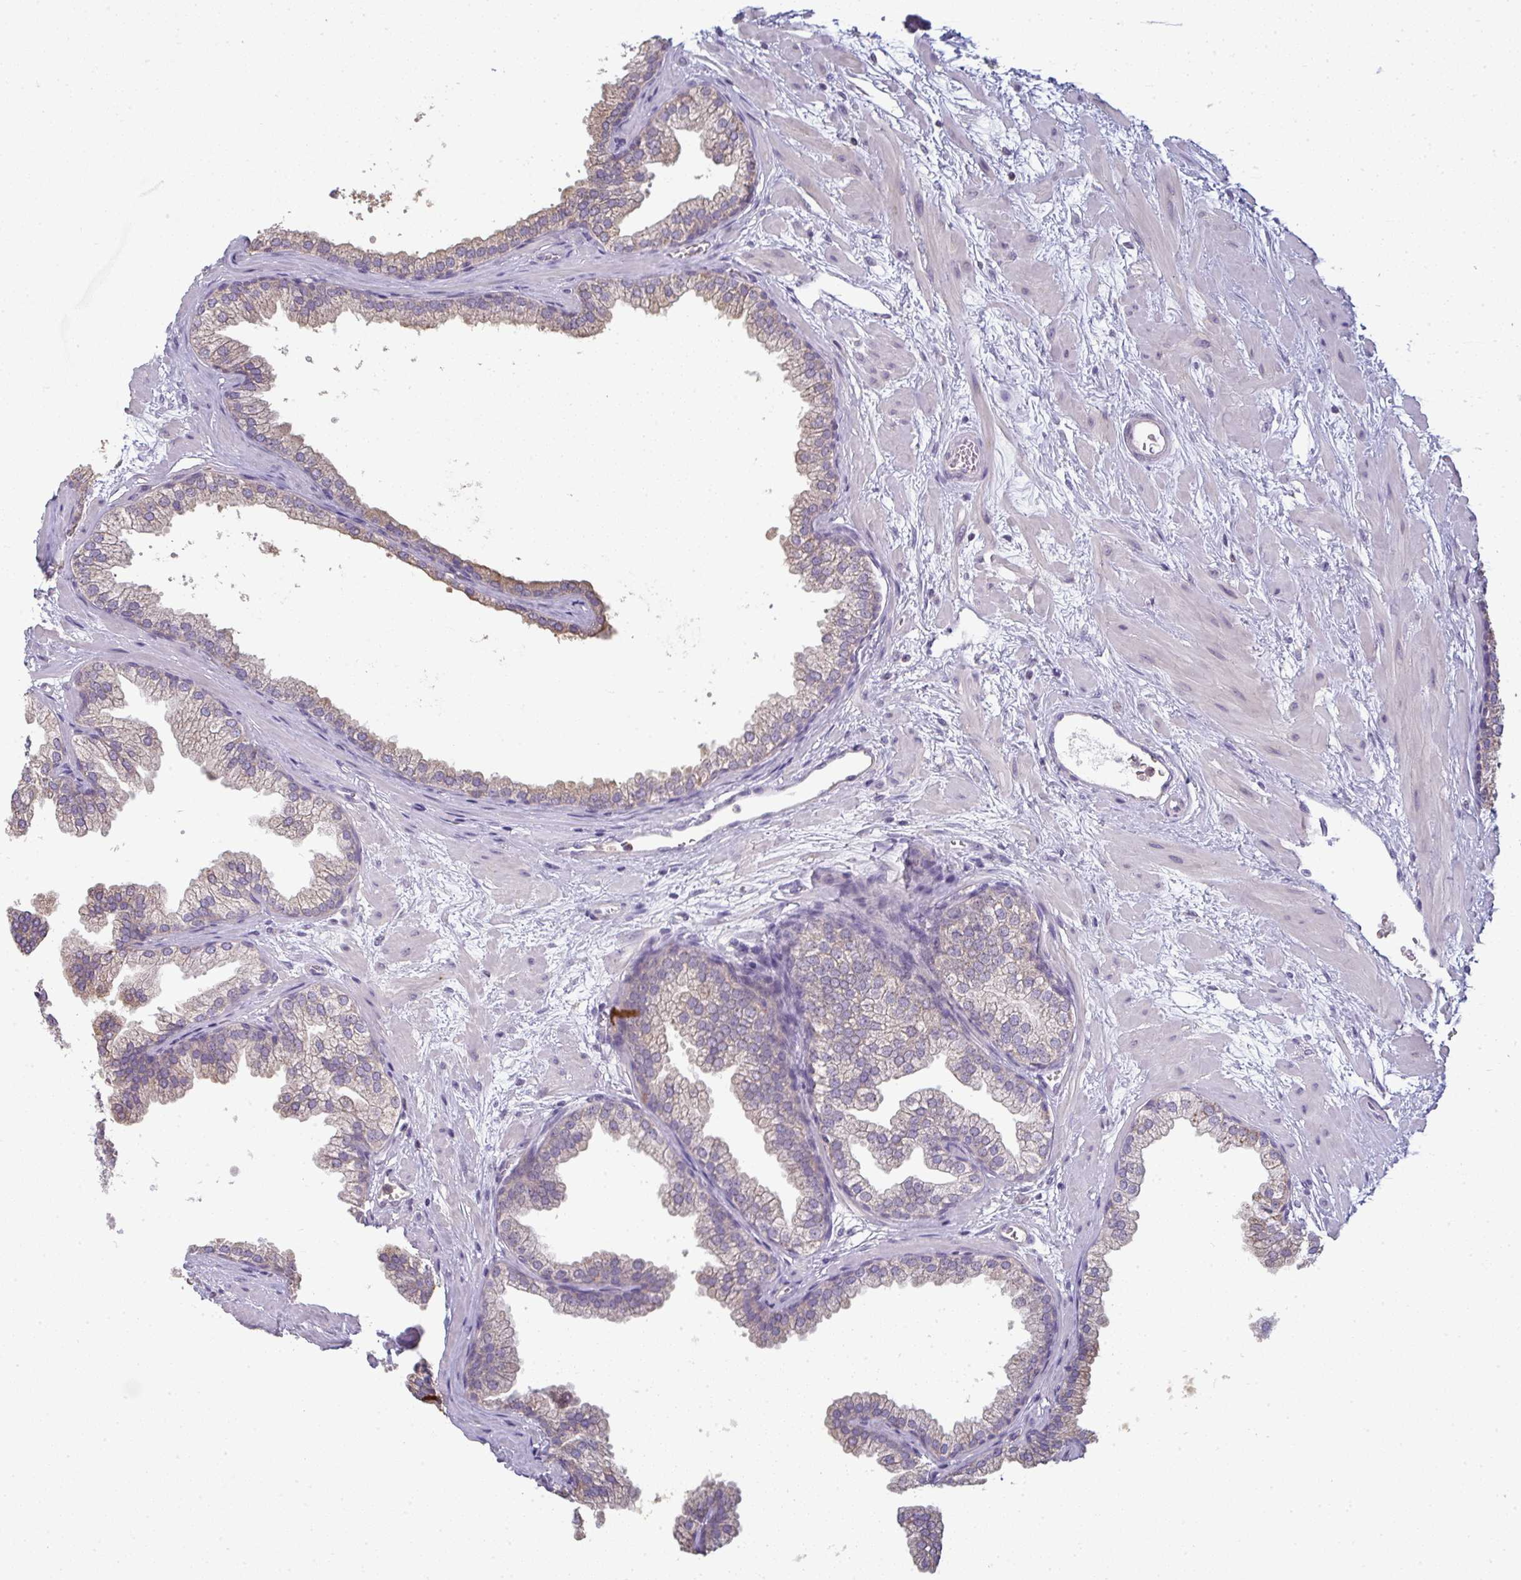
{"staining": {"intensity": "weak", "quantity": "25%-75%", "location": "cytoplasmic/membranous"}, "tissue": "prostate", "cell_type": "Glandular cells", "image_type": "normal", "snomed": [{"axis": "morphology", "description": "Normal tissue, NOS"}, {"axis": "topography", "description": "Prostate"}], "caption": "The immunohistochemical stain highlights weak cytoplasmic/membranous expression in glandular cells of unremarkable prostate. (IHC, brightfield microscopy, high magnification).", "gene": "CXCR1", "patient": {"sex": "male", "age": 37}}